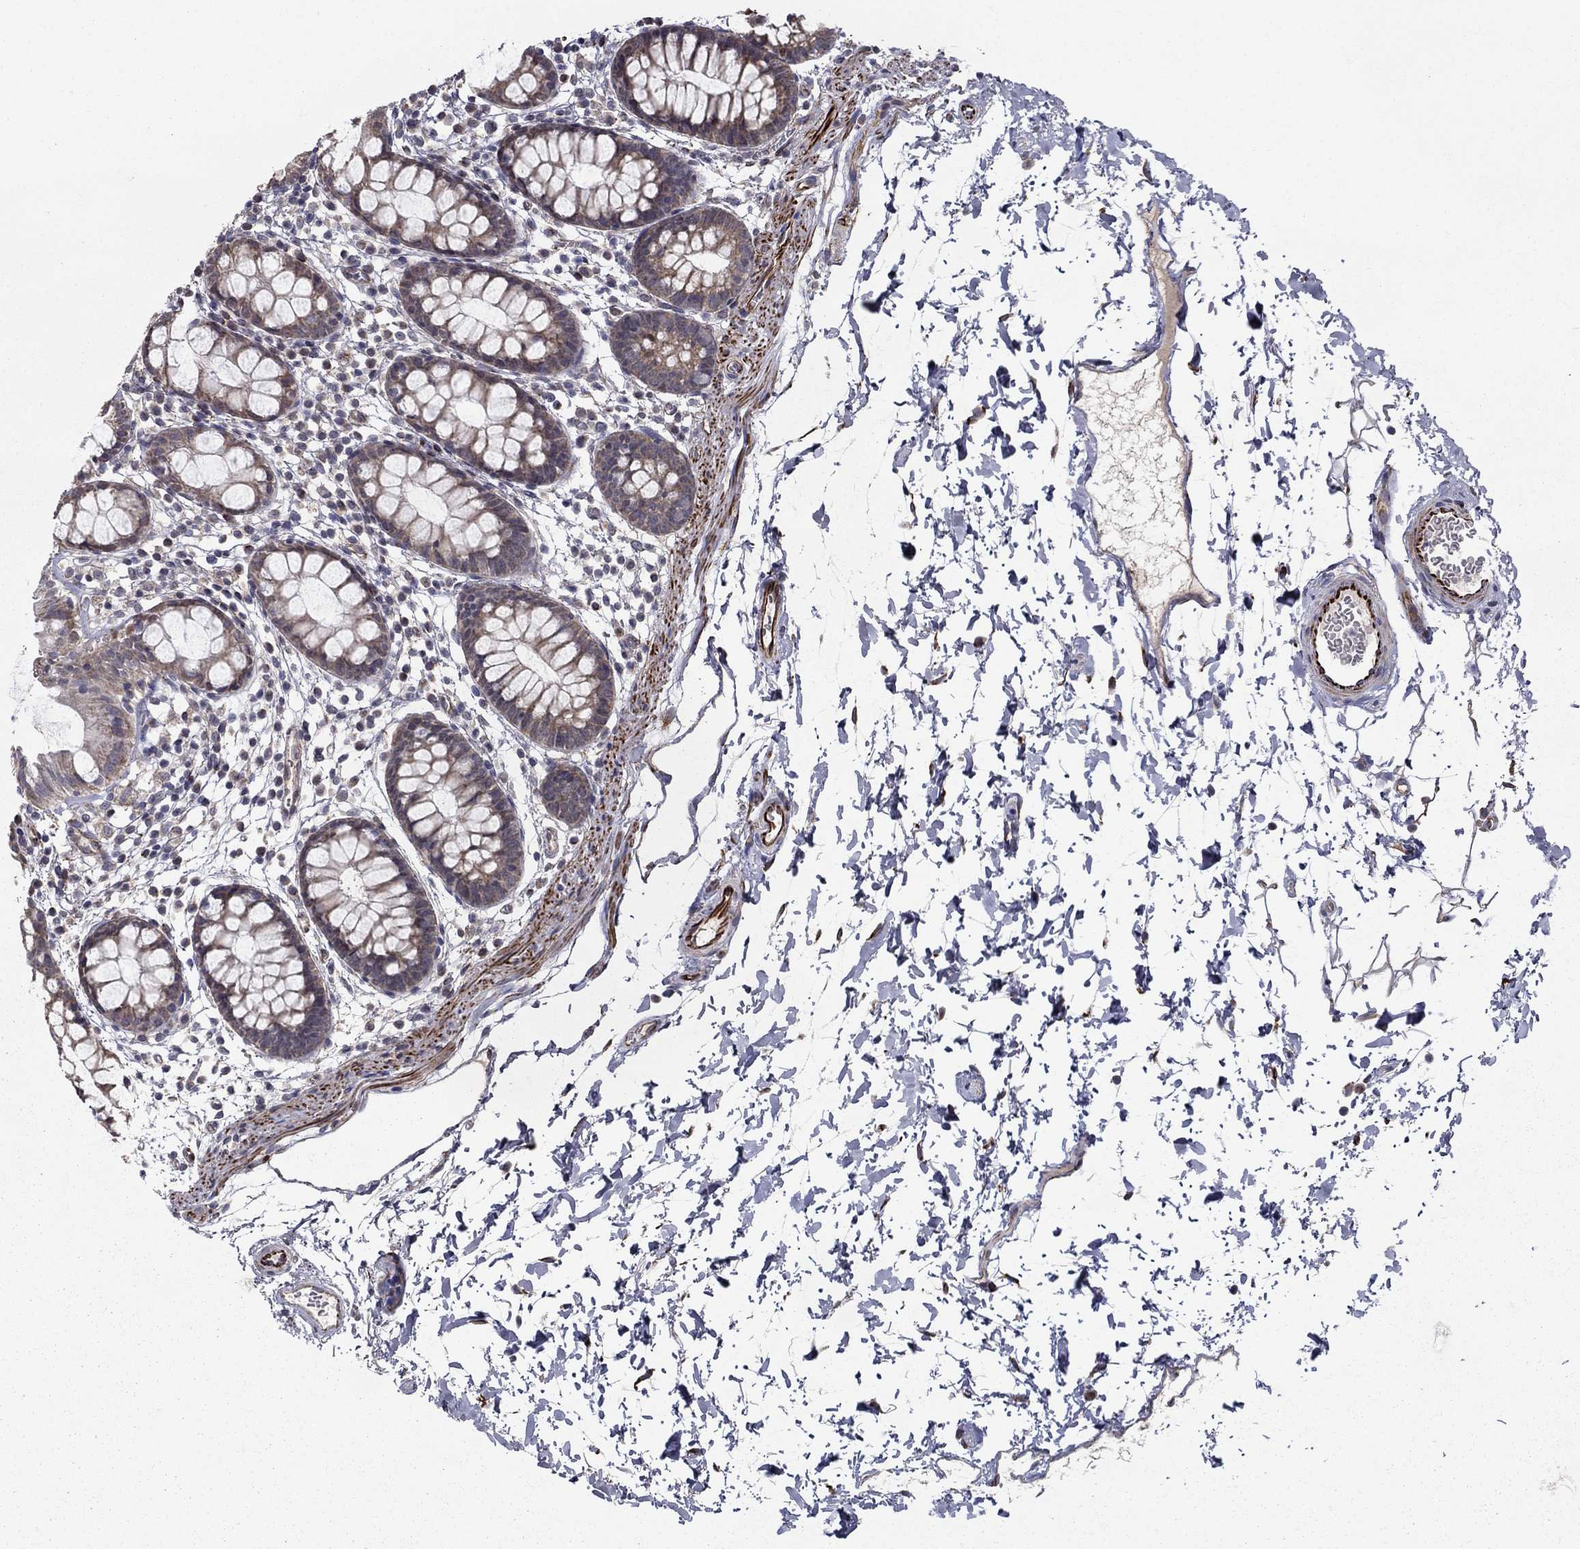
{"staining": {"intensity": "weak", "quantity": ">75%", "location": "cytoplasmic/membranous"}, "tissue": "rectum", "cell_type": "Glandular cells", "image_type": "normal", "snomed": [{"axis": "morphology", "description": "Normal tissue, NOS"}, {"axis": "topography", "description": "Rectum"}], "caption": "A brown stain highlights weak cytoplasmic/membranous expression of a protein in glandular cells of unremarkable rectum. (Brightfield microscopy of DAB IHC at high magnification).", "gene": "LACTB2", "patient": {"sex": "male", "age": 57}}